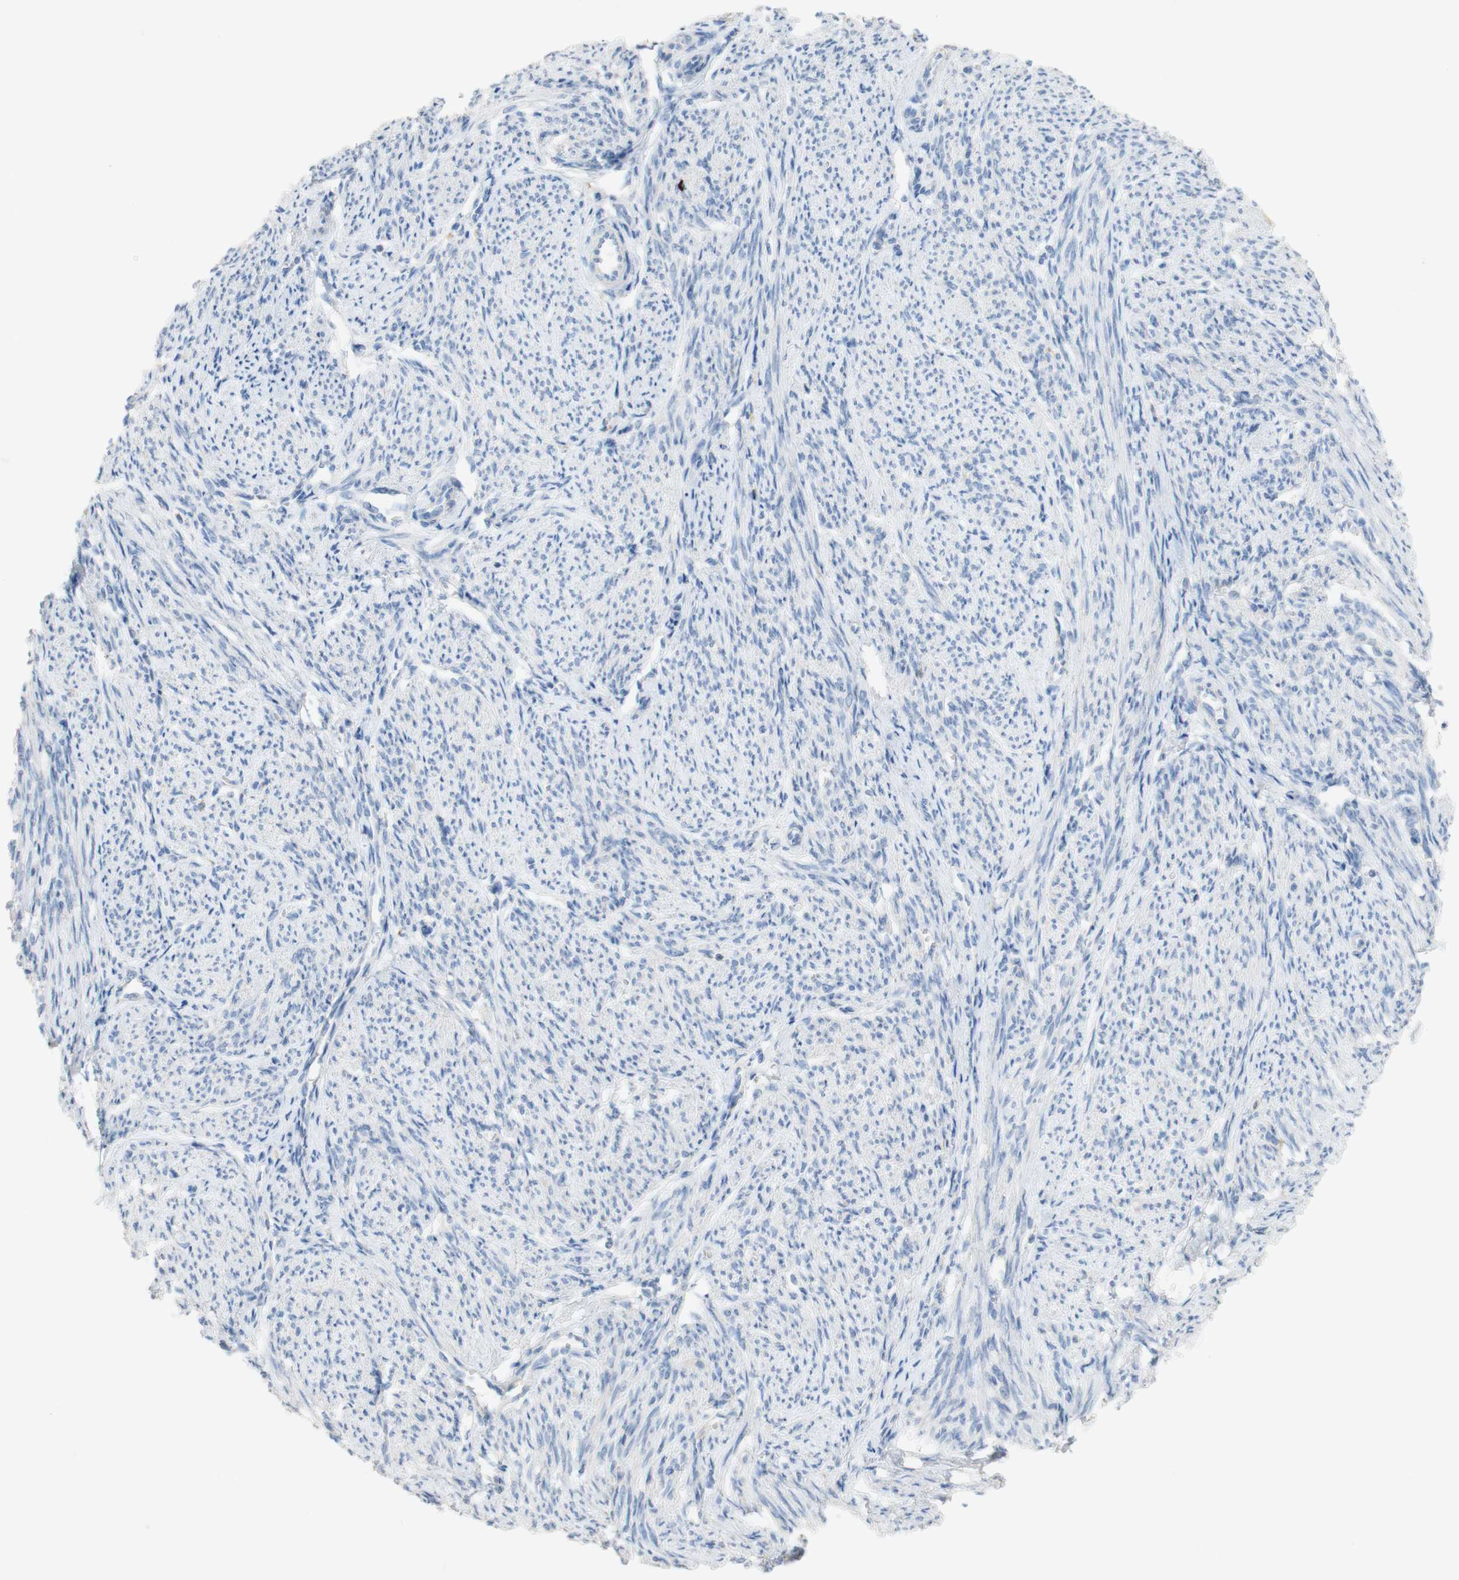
{"staining": {"intensity": "negative", "quantity": "none", "location": "none"}, "tissue": "smooth muscle", "cell_type": "Smooth muscle cells", "image_type": "normal", "snomed": [{"axis": "morphology", "description": "Normal tissue, NOS"}, {"axis": "topography", "description": "Smooth muscle"}], "caption": "A micrograph of human smooth muscle is negative for staining in smooth muscle cells. Brightfield microscopy of IHC stained with DAB (brown) and hematoxylin (blue), captured at high magnification.", "gene": "PACSIN1", "patient": {"sex": "female", "age": 65}}